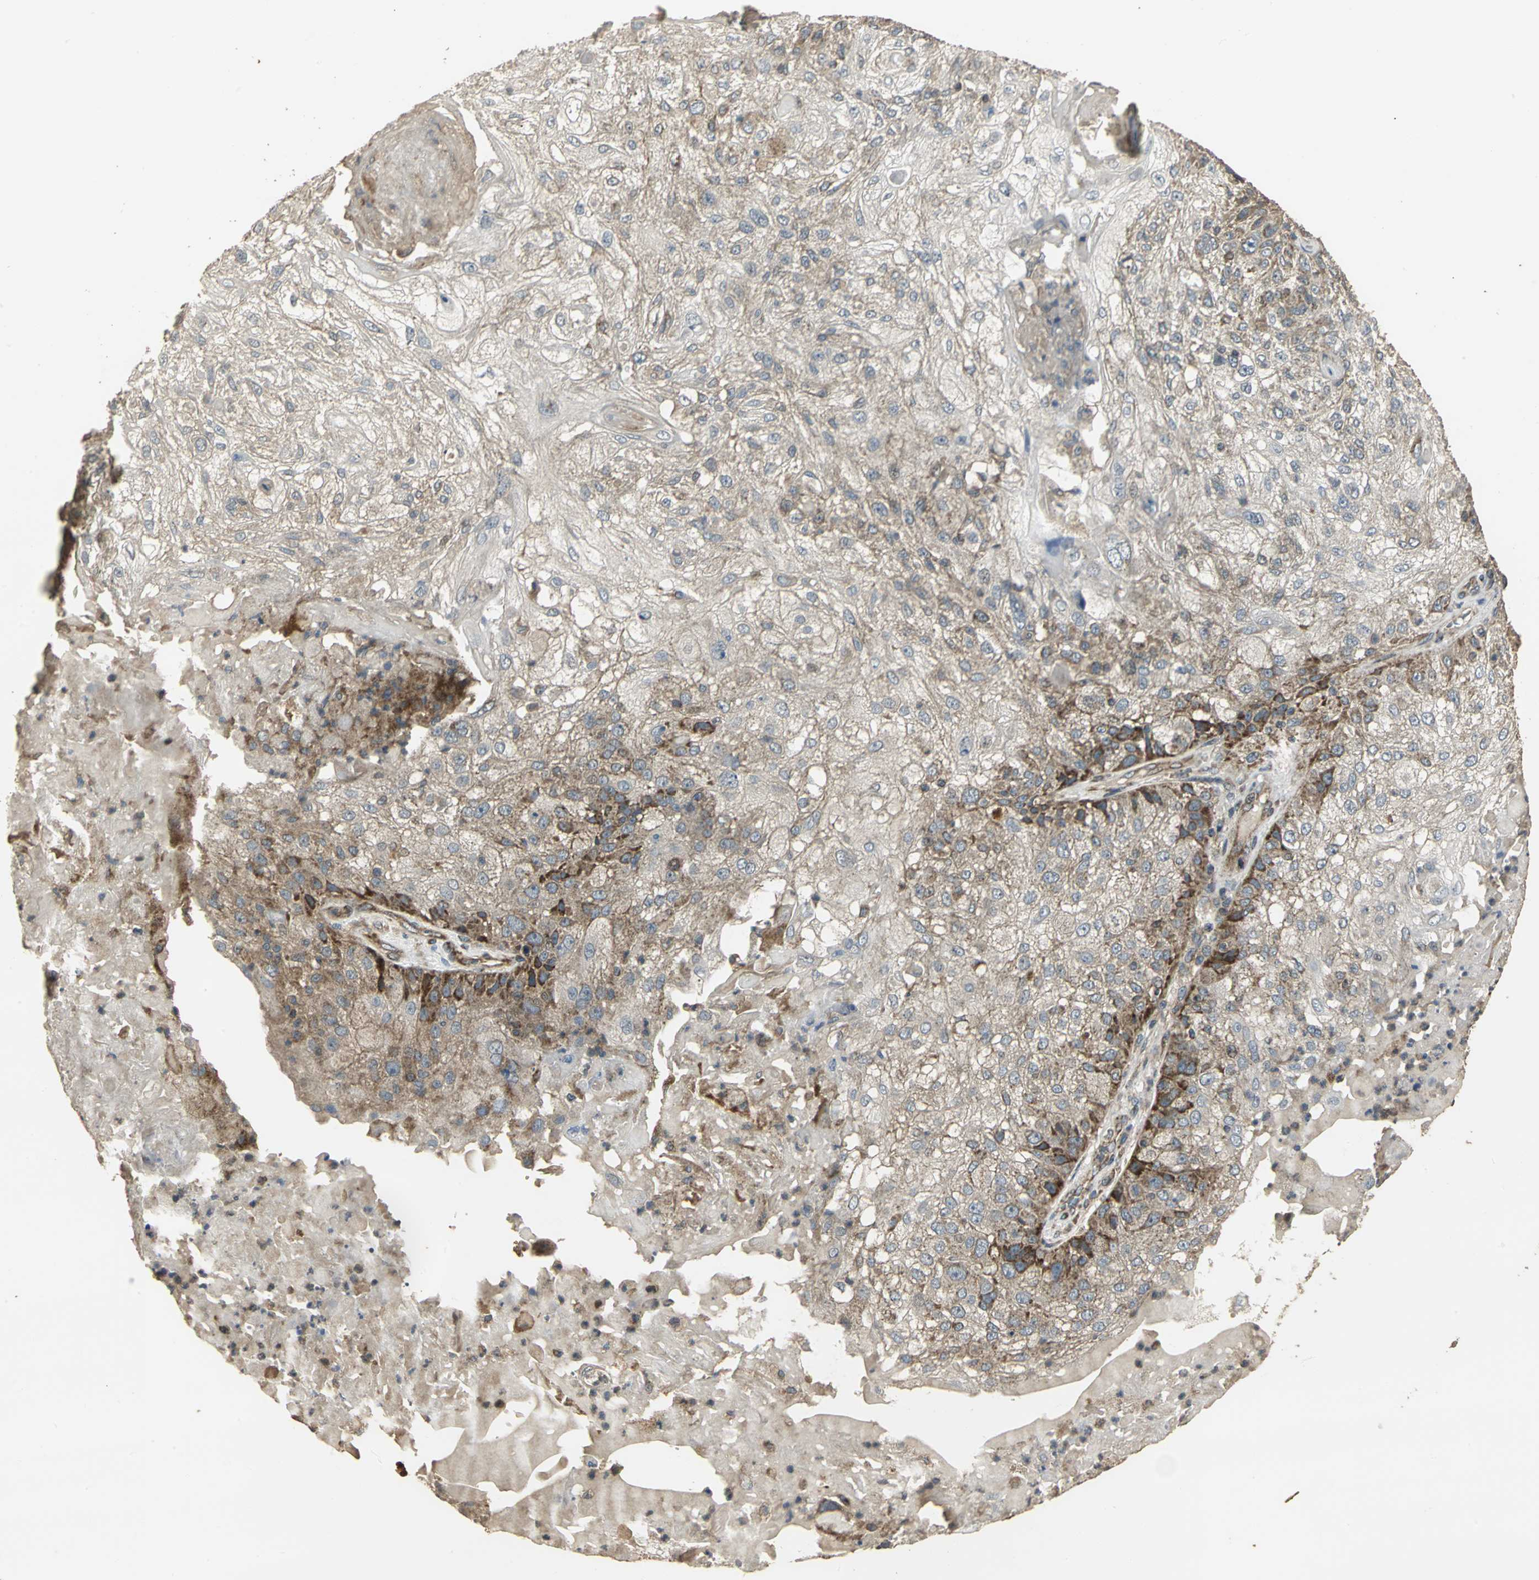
{"staining": {"intensity": "strong", "quantity": "25%-75%", "location": "cytoplasmic/membranous"}, "tissue": "skin cancer", "cell_type": "Tumor cells", "image_type": "cancer", "snomed": [{"axis": "morphology", "description": "Normal tissue, NOS"}, {"axis": "morphology", "description": "Squamous cell carcinoma, NOS"}, {"axis": "topography", "description": "Skin"}], "caption": "DAB immunohistochemical staining of squamous cell carcinoma (skin) displays strong cytoplasmic/membranous protein expression in approximately 25%-75% of tumor cells.", "gene": "KANK1", "patient": {"sex": "female", "age": 83}}